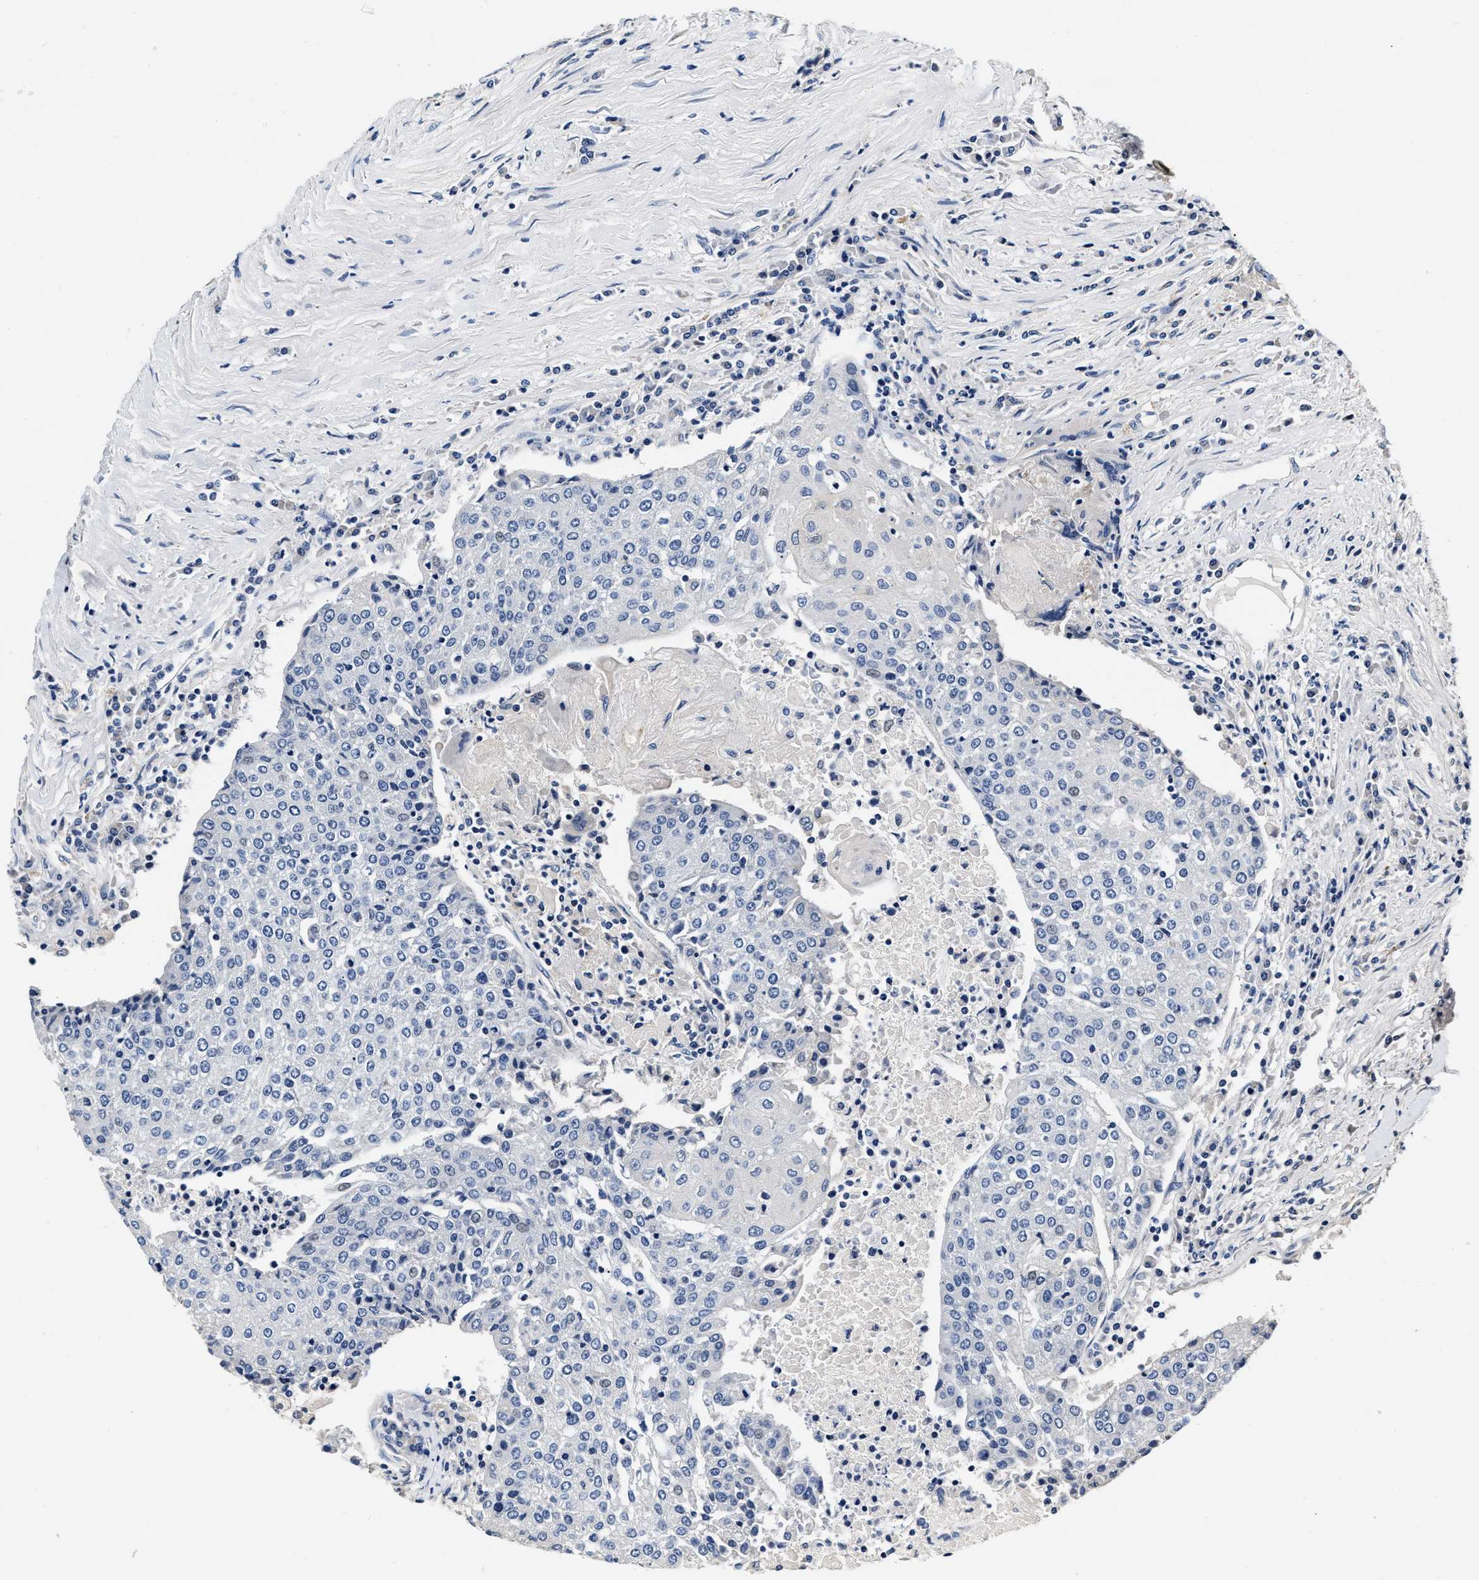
{"staining": {"intensity": "negative", "quantity": "none", "location": "none"}, "tissue": "urothelial cancer", "cell_type": "Tumor cells", "image_type": "cancer", "snomed": [{"axis": "morphology", "description": "Urothelial carcinoma, High grade"}, {"axis": "topography", "description": "Urinary bladder"}], "caption": "Histopathology image shows no significant protein staining in tumor cells of urothelial cancer. The staining is performed using DAB (3,3'-diaminobenzidine) brown chromogen with nuclei counter-stained in using hematoxylin.", "gene": "ABCG8", "patient": {"sex": "female", "age": 85}}